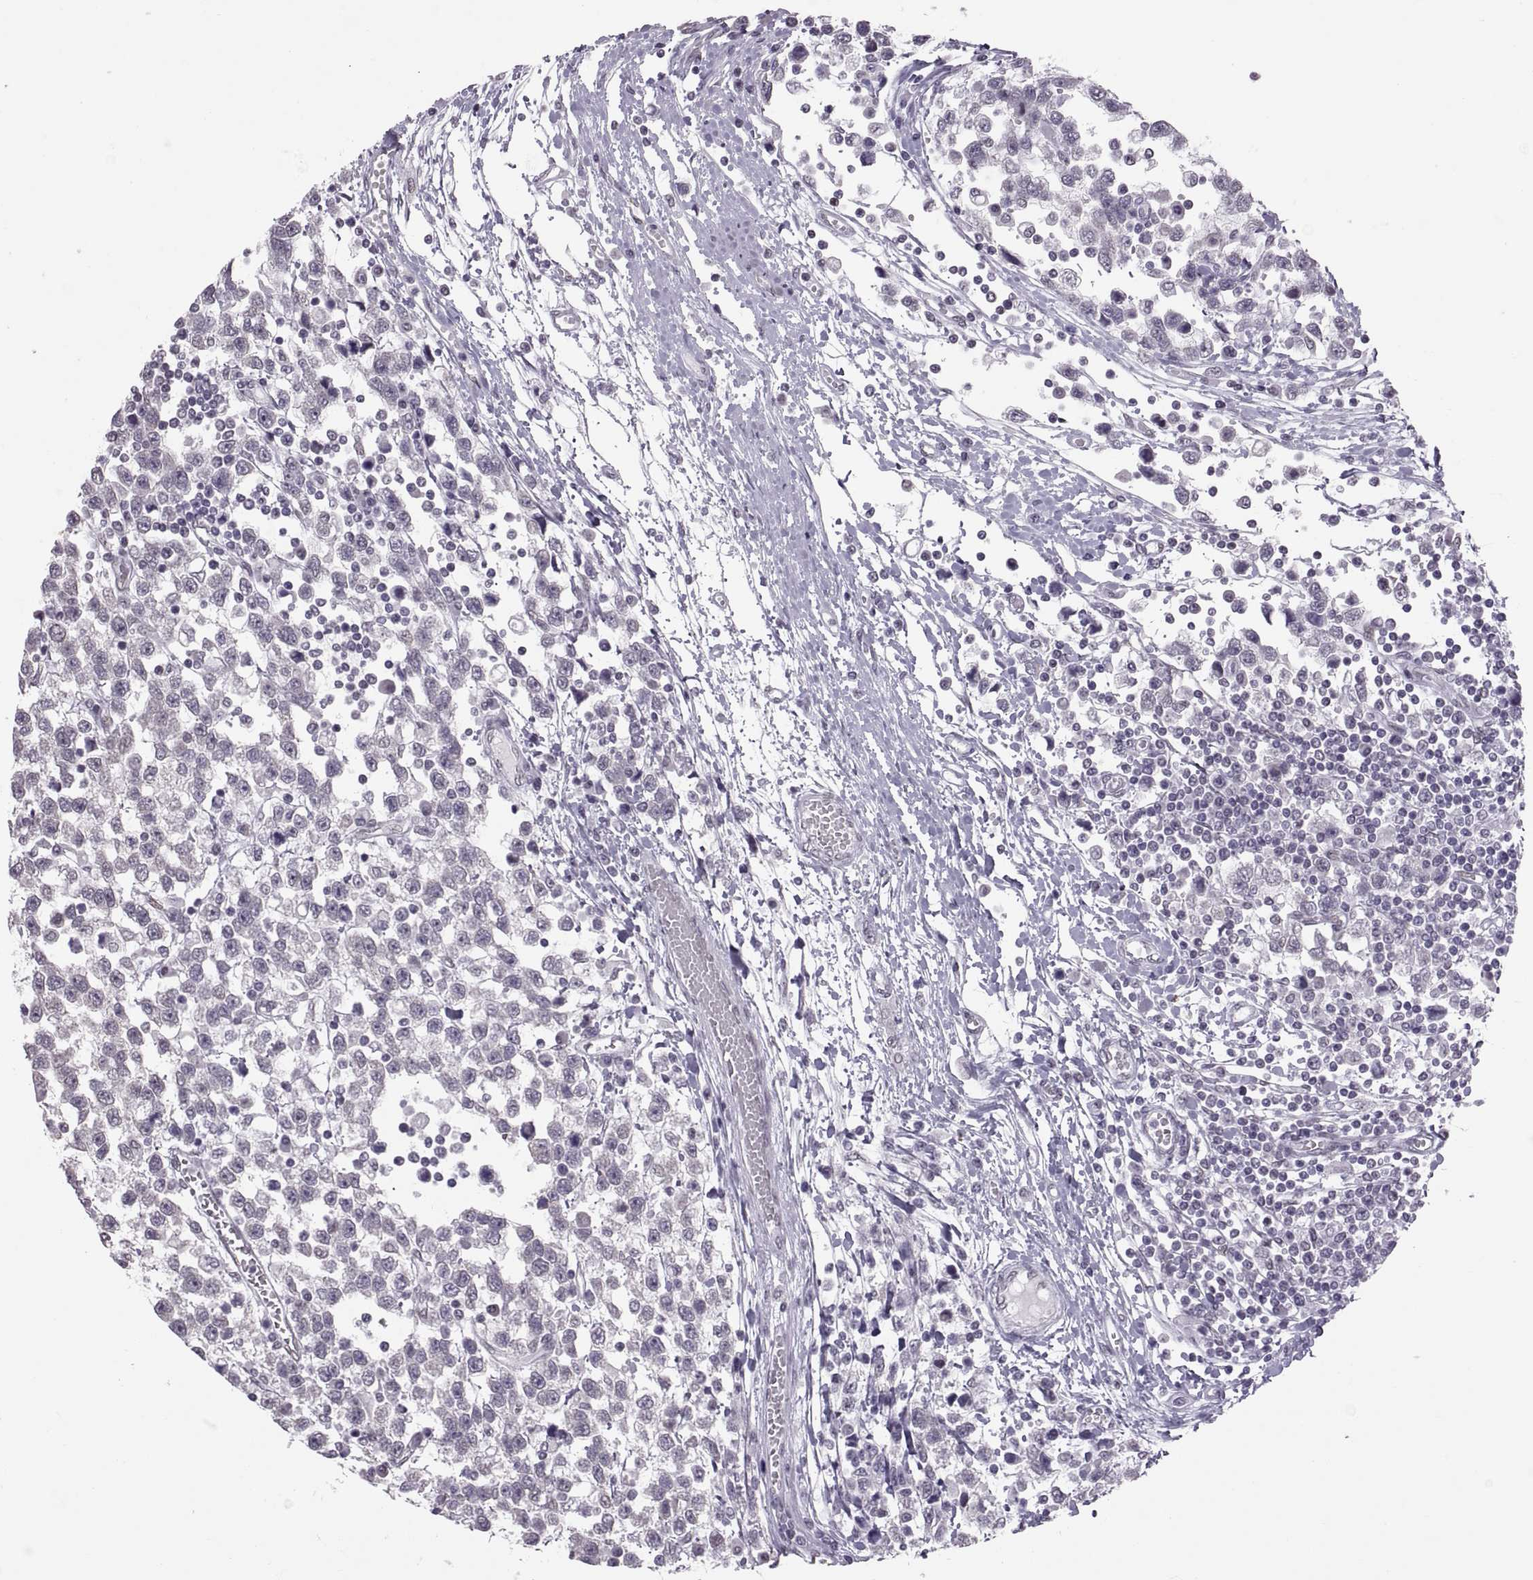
{"staining": {"intensity": "negative", "quantity": "none", "location": "none"}, "tissue": "testis cancer", "cell_type": "Tumor cells", "image_type": "cancer", "snomed": [{"axis": "morphology", "description": "Seminoma, NOS"}, {"axis": "topography", "description": "Testis"}], "caption": "Testis seminoma stained for a protein using immunohistochemistry reveals no staining tumor cells.", "gene": "KRT77", "patient": {"sex": "male", "age": 34}}